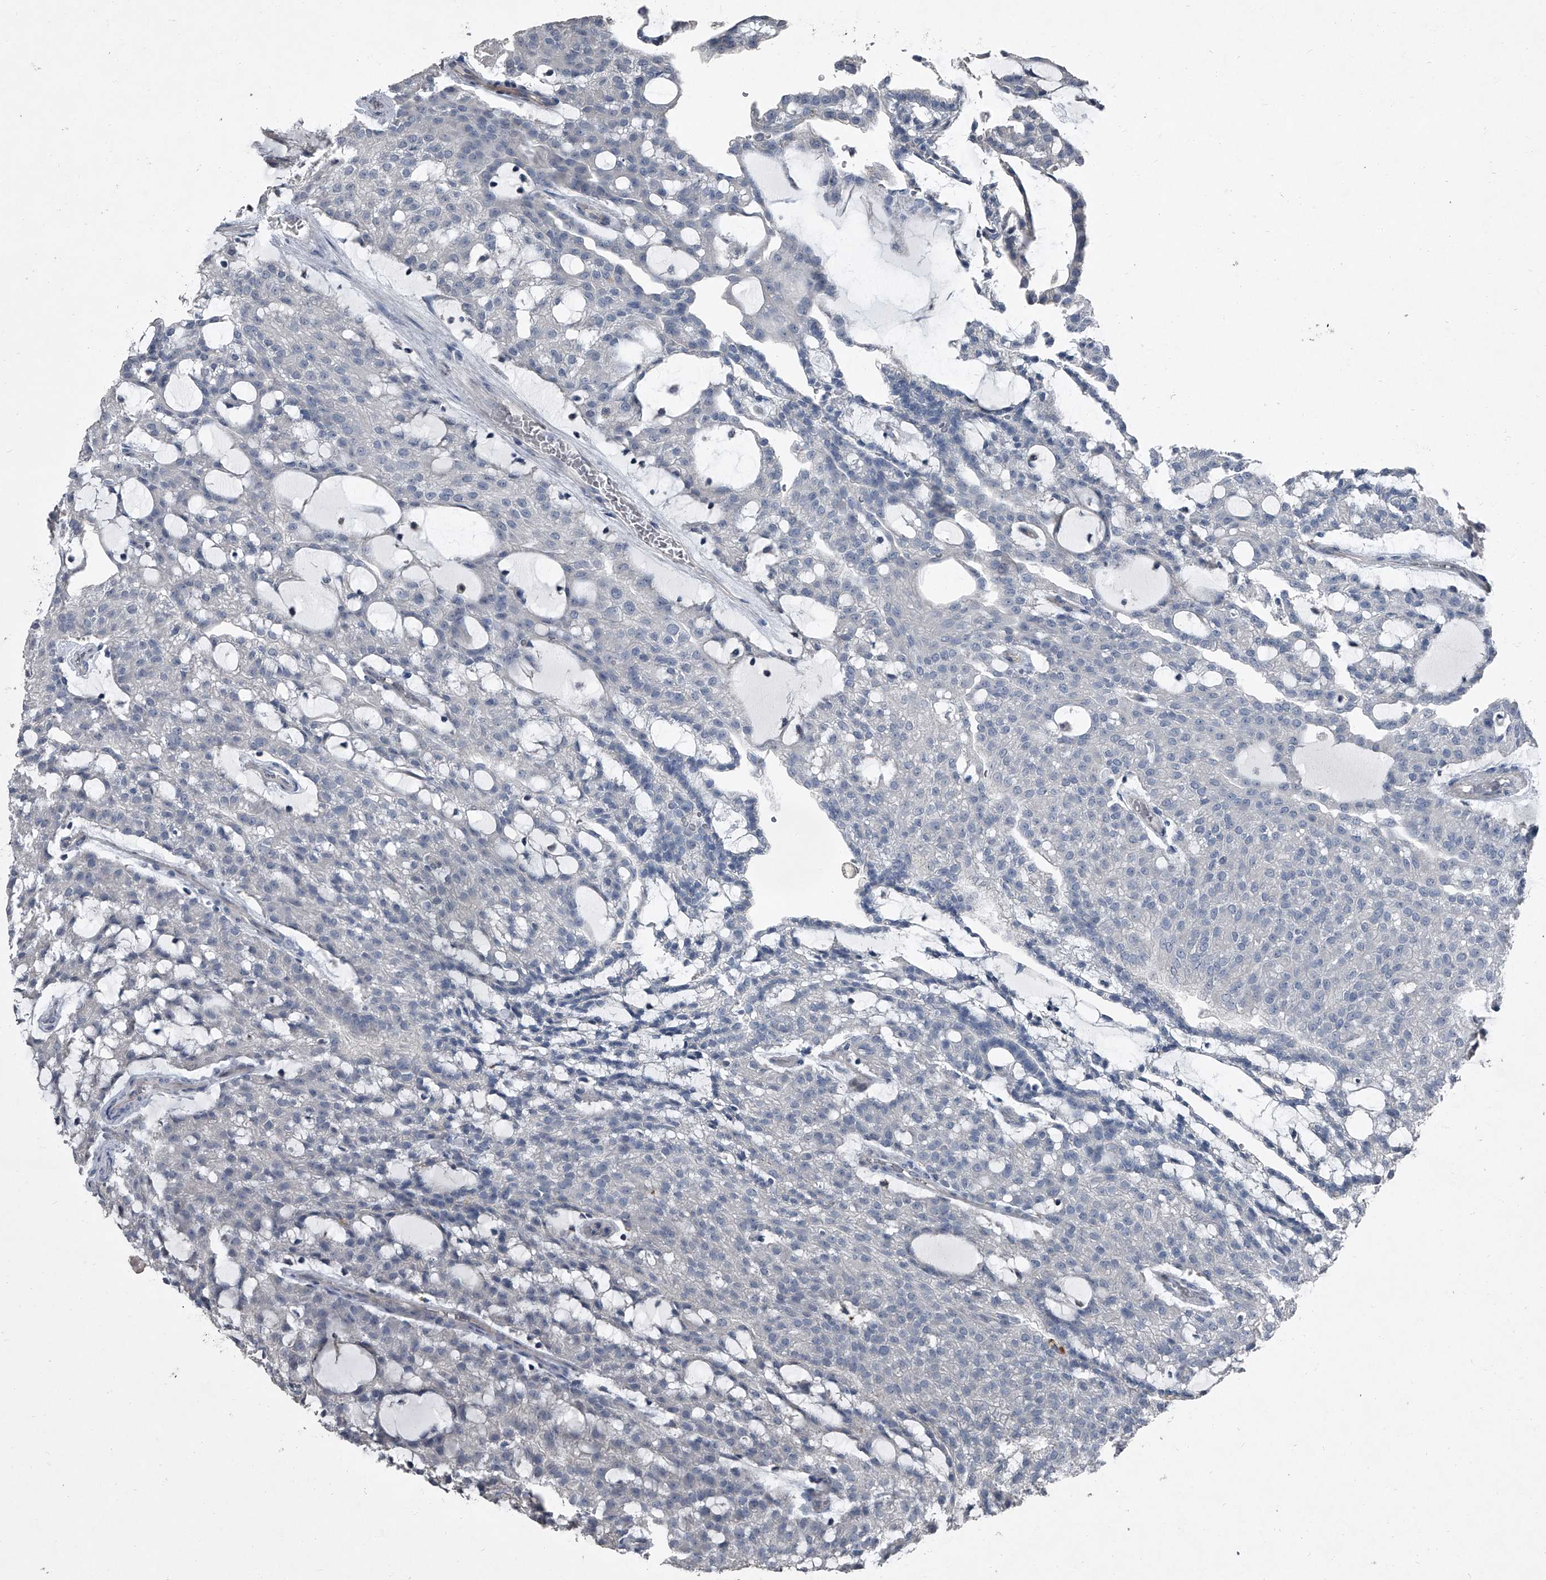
{"staining": {"intensity": "negative", "quantity": "none", "location": "none"}, "tissue": "renal cancer", "cell_type": "Tumor cells", "image_type": "cancer", "snomed": [{"axis": "morphology", "description": "Adenocarcinoma, NOS"}, {"axis": "topography", "description": "Kidney"}], "caption": "High power microscopy histopathology image of an immunohistochemistry (IHC) micrograph of adenocarcinoma (renal), revealing no significant positivity in tumor cells.", "gene": "HEPHL1", "patient": {"sex": "male", "age": 63}}